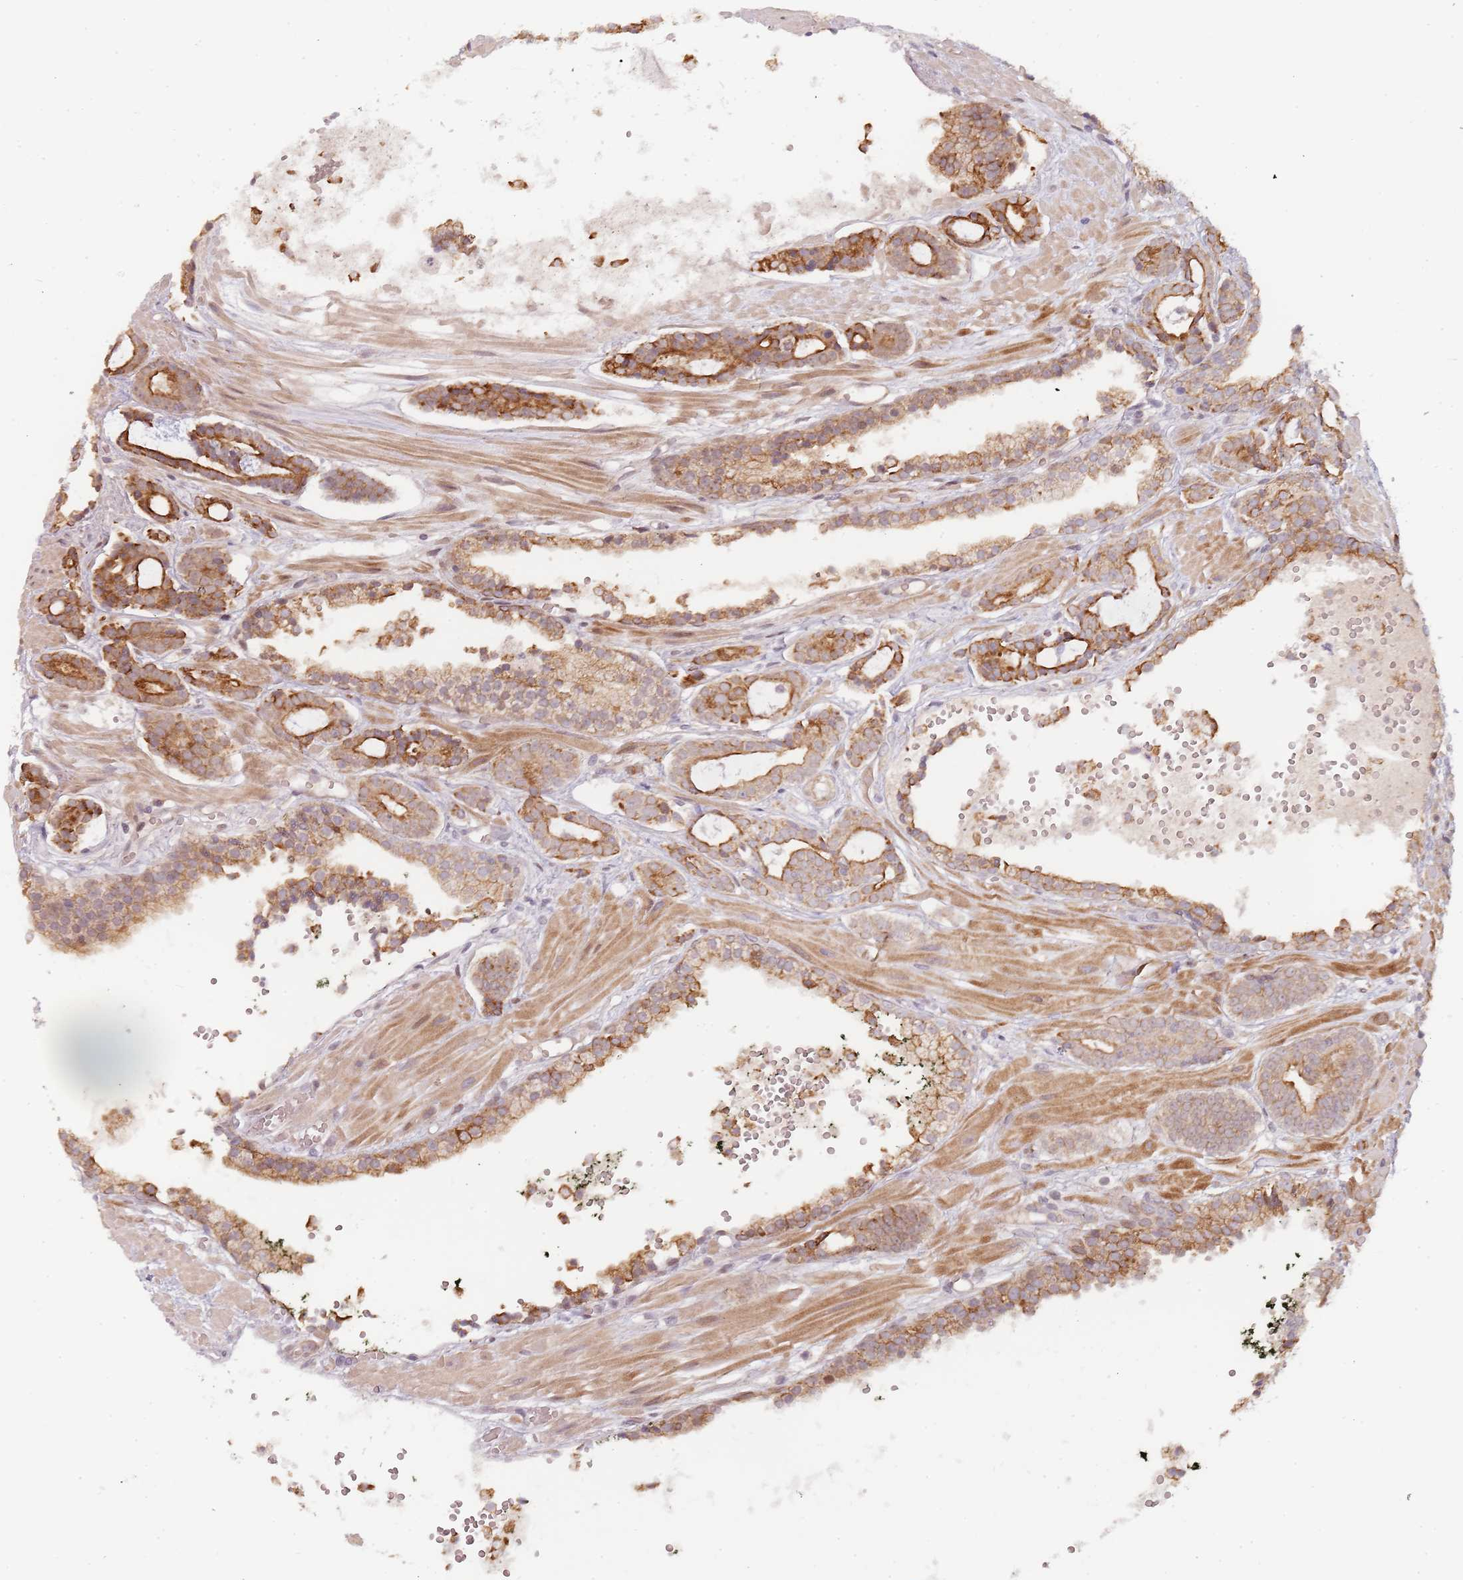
{"staining": {"intensity": "strong", "quantity": "<25%", "location": "cytoplasmic/membranous"}, "tissue": "prostate cancer", "cell_type": "Tumor cells", "image_type": "cancer", "snomed": [{"axis": "morphology", "description": "Adenocarcinoma, High grade"}, {"axis": "topography", "description": "Prostate"}], "caption": "Protein analysis of prostate high-grade adenocarcinoma tissue reveals strong cytoplasmic/membranous positivity in approximately <25% of tumor cells.", "gene": "RPS6KA2", "patient": {"sex": "male", "age": 71}}